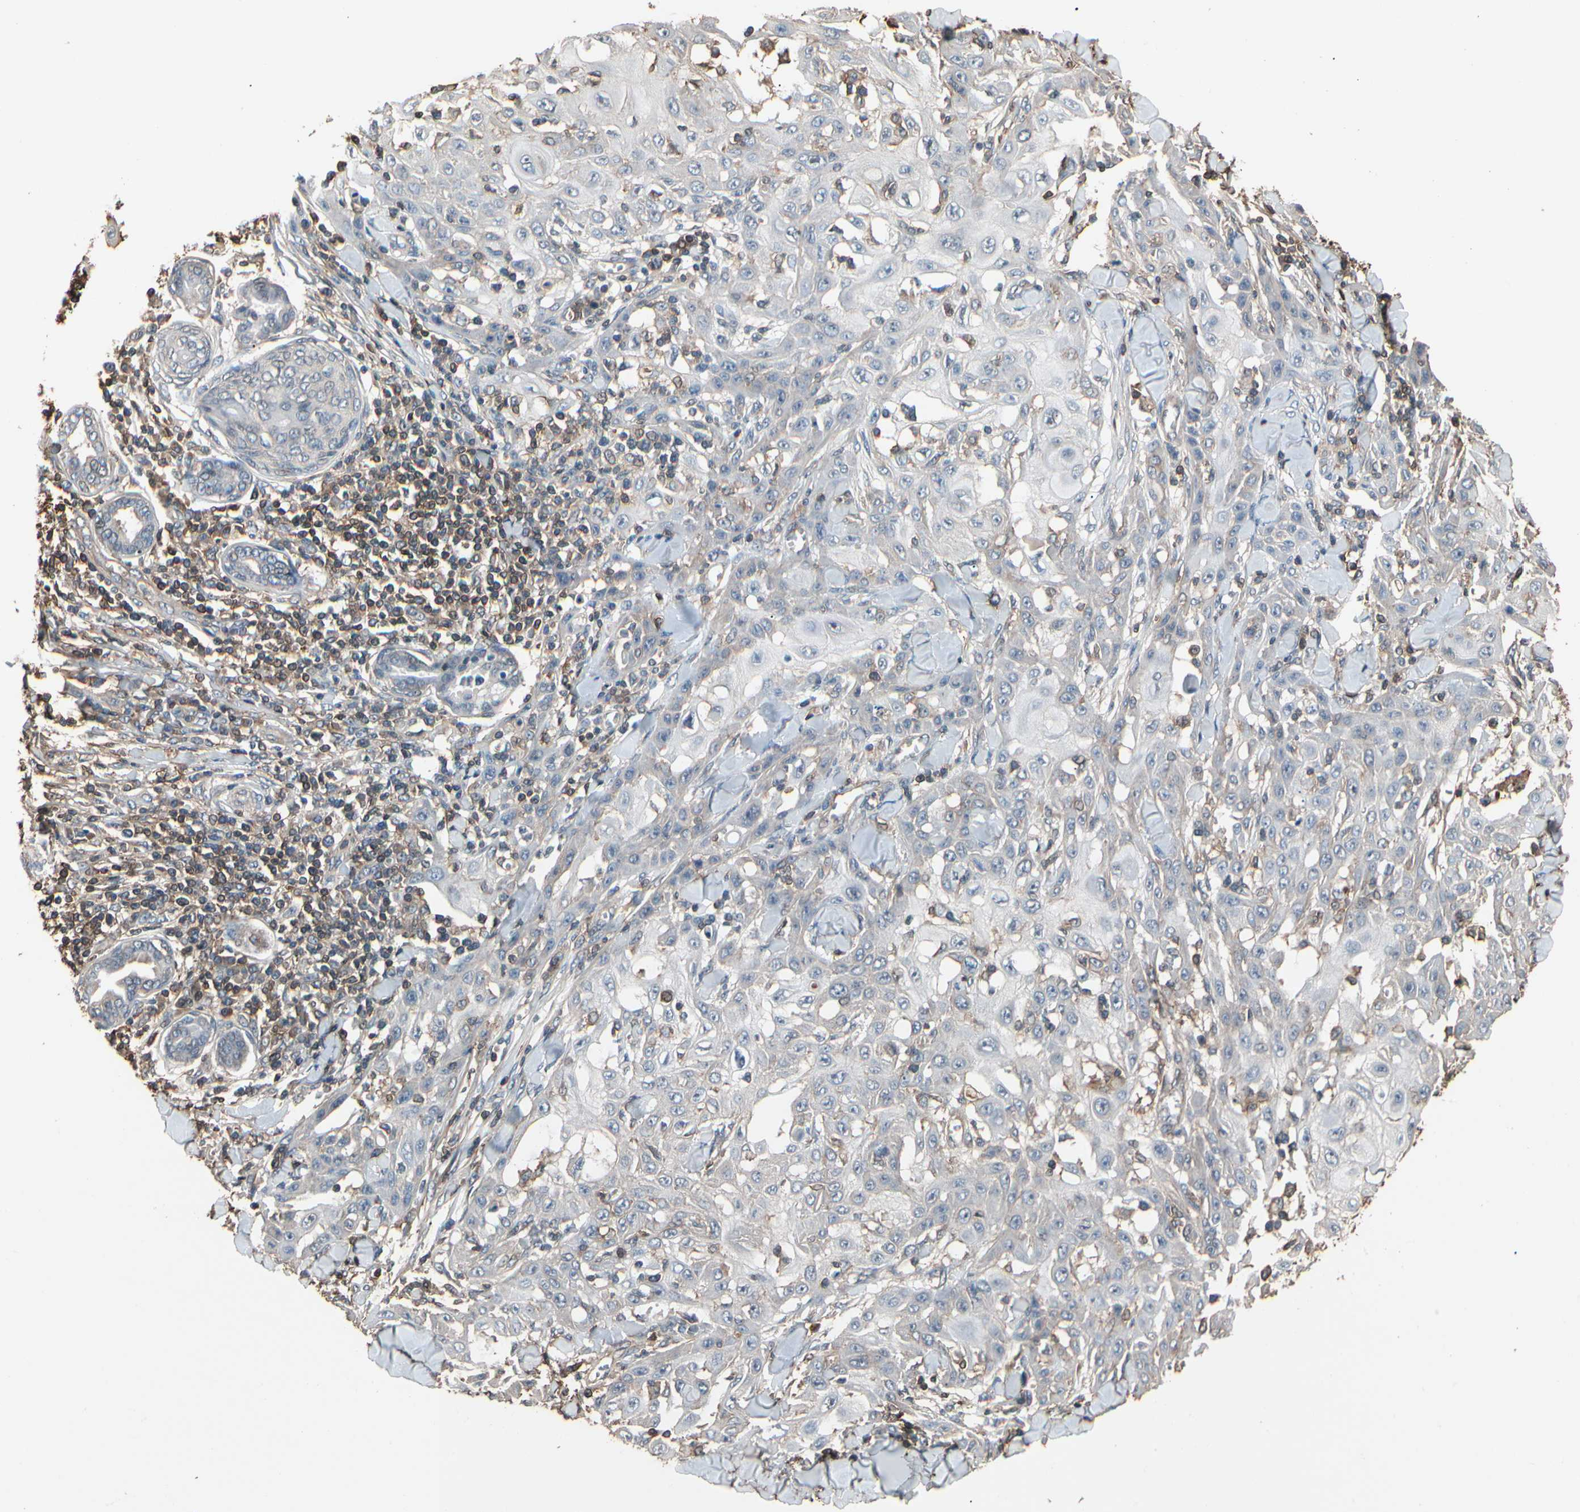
{"staining": {"intensity": "weak", "quantity": "<25%", "location": "cytoplasmic/membranous"}, "tissue": "skin cancer", "cell_type": "Tumor cells", "image_type": "cancer", "snomed": [{"axis": "morphology", "description": "Squamous cell carcinoma, NOS"}, {"axis": "topography", "description": "Skin"}], "caption": "Tumor cells show no significant staining in skin cancer (squamous cell carcinoma).", "gene": "MAPK13", "patient": {"sex": "male", "age": 24}}